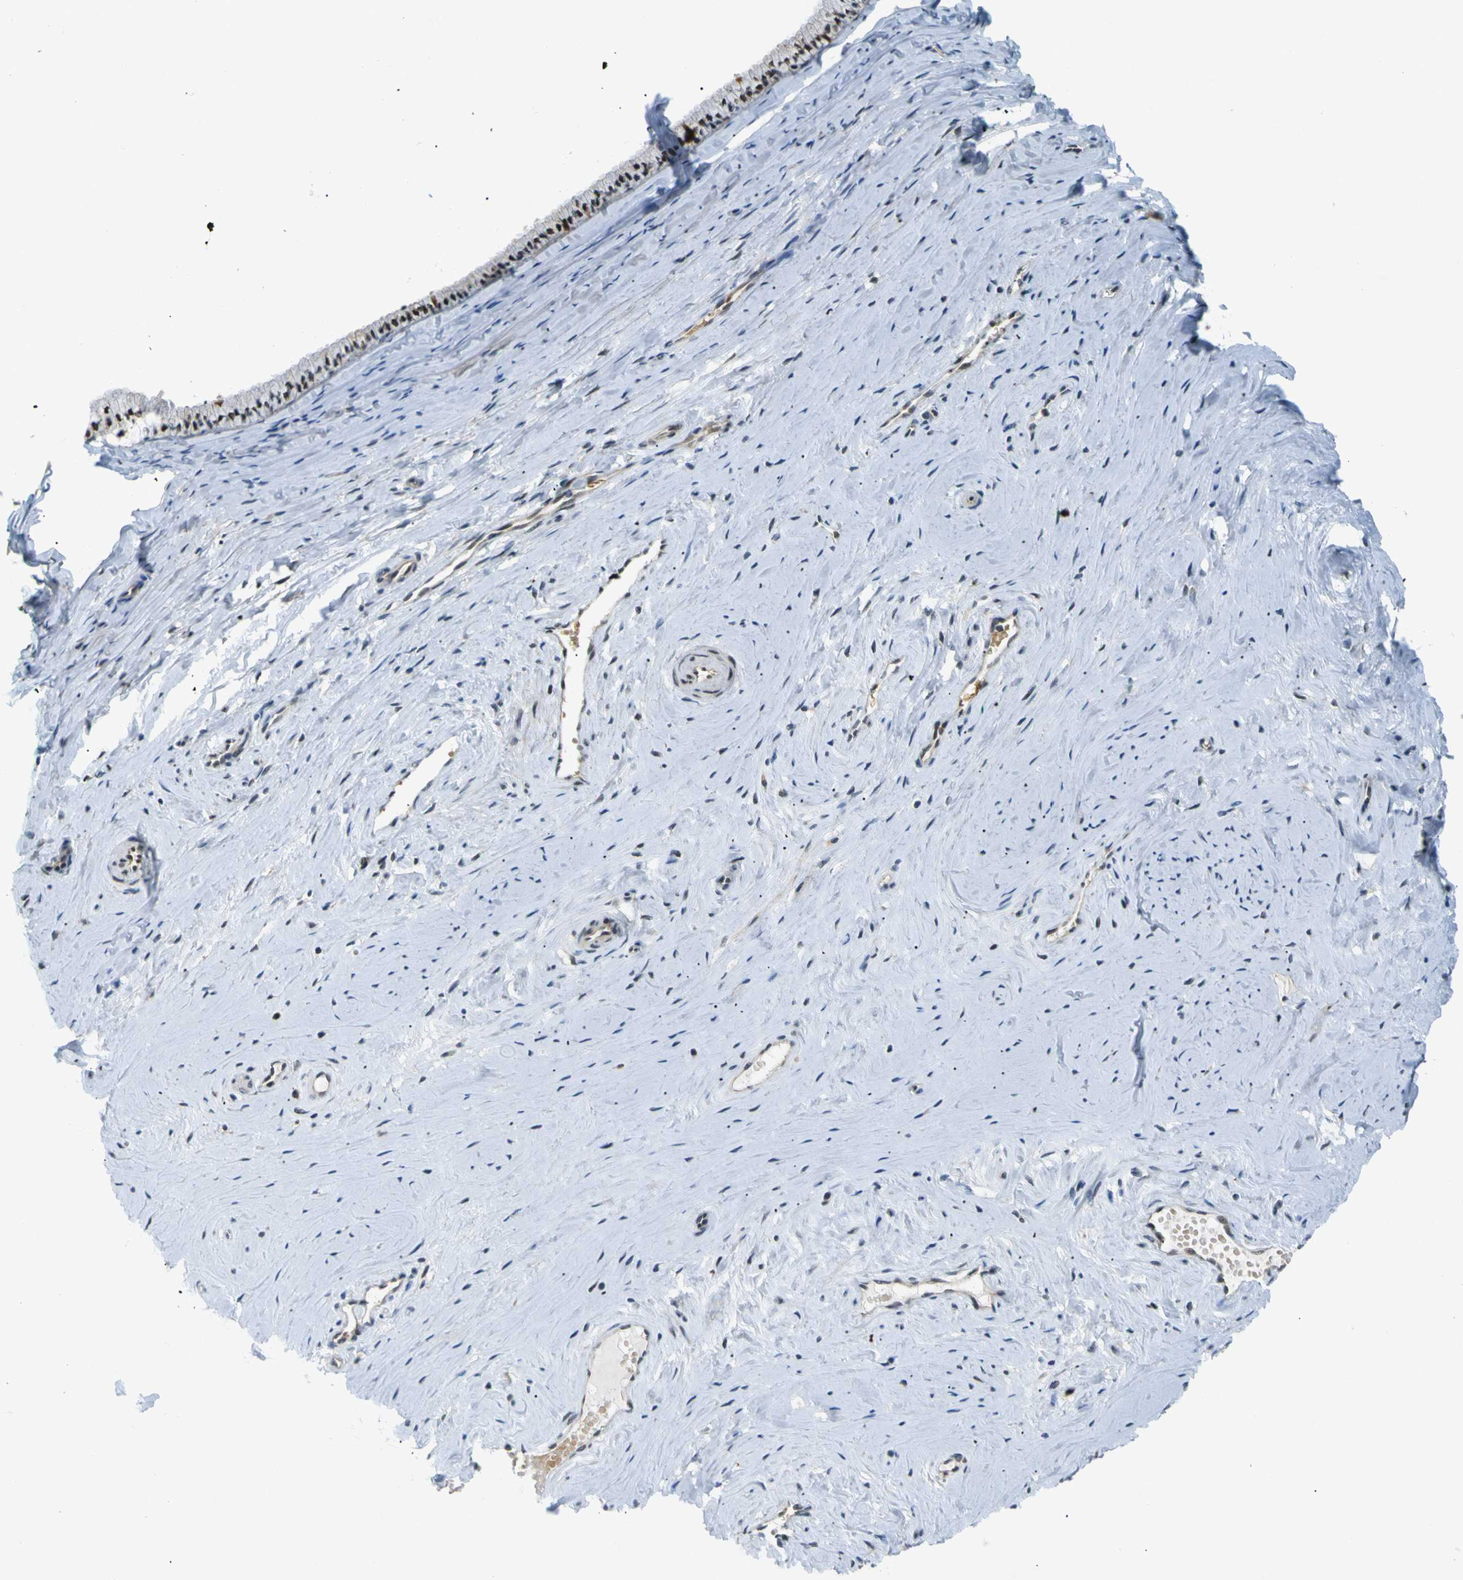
{"staining": {"intensity": "strong", "quantity": ">75%", "location": "cytoplasmic/membranous,nuclear"}, "tissue": "cervix", "cell_type": "Glandular cells", "image_type": "normal", "snomed": [{"axis": "morphology", "description": "Normal tissue, NOS"}, {"axis": "topography", "description": "Cervix"}], "caption": "Immunohistochemistry (IHC) photomicrograph of normal human cervix stained for a protein (brown), which displays high levels of strong cytoplasmic/membranous,nuclear expression in about >75% of glandular cells.", "gene": "SKP1", "patient": {"sex": "female", "age": 39}}